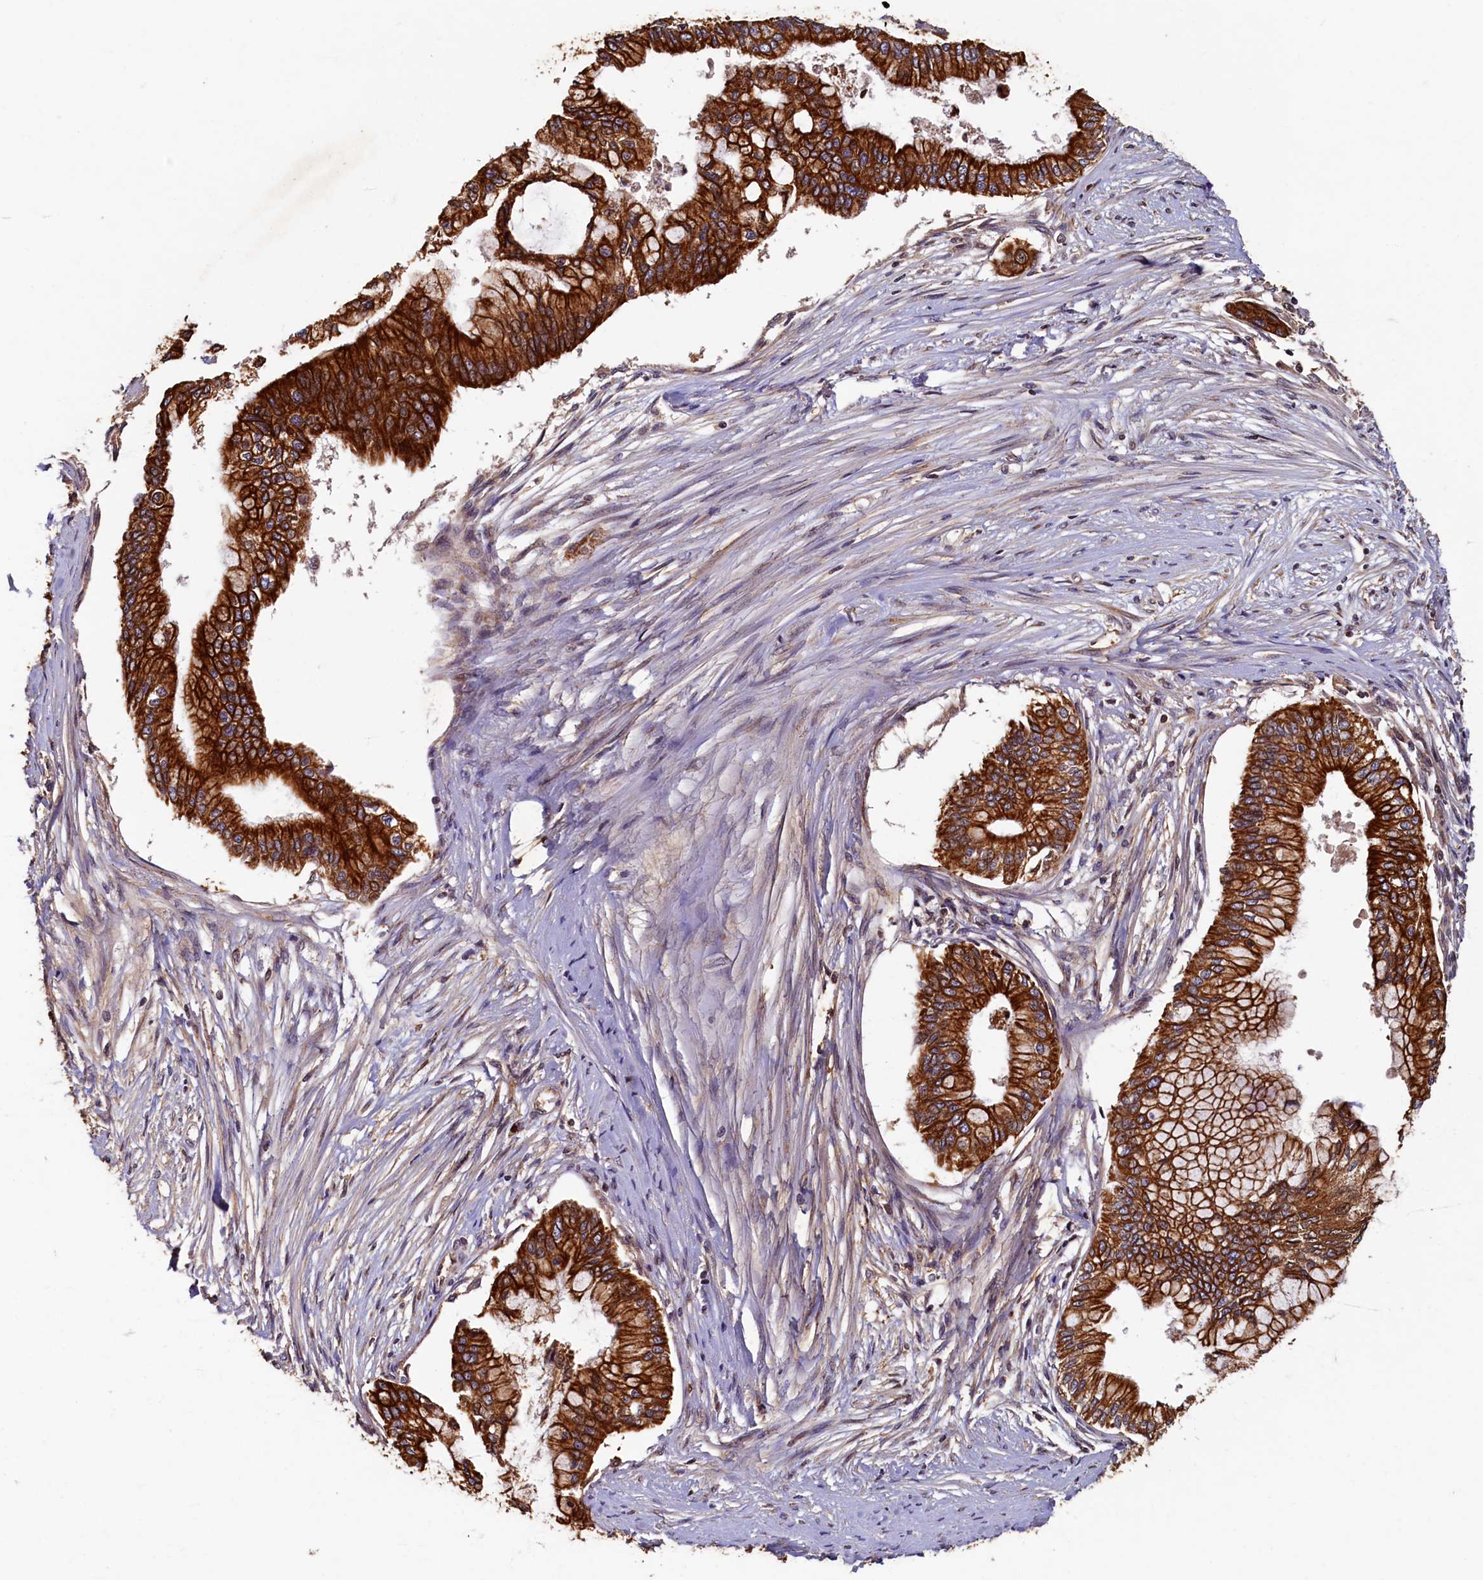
{"staining": {"intensity": "strong", "quantity": ">75%", "location": "cytoplasmic/membranous"}, "tissue": "pancreatic cancer", "cell_type": "Tumor cells", "image_type": "cancer", "snomed": [{"axis": "morphology", "description": "Adenocarcinoma, NOS"}, {"axis": "topography", "description": "Pancreas"}], "caption": "Pancreatic cancer (adenocarcinoma) stained with a brown dye exhibits strong cytoplasmic/membranous positive staining in approximately >75% of tumor cells.", "gene": "NCKAP5L", "patient": {"sex": "male", "age": 46}}